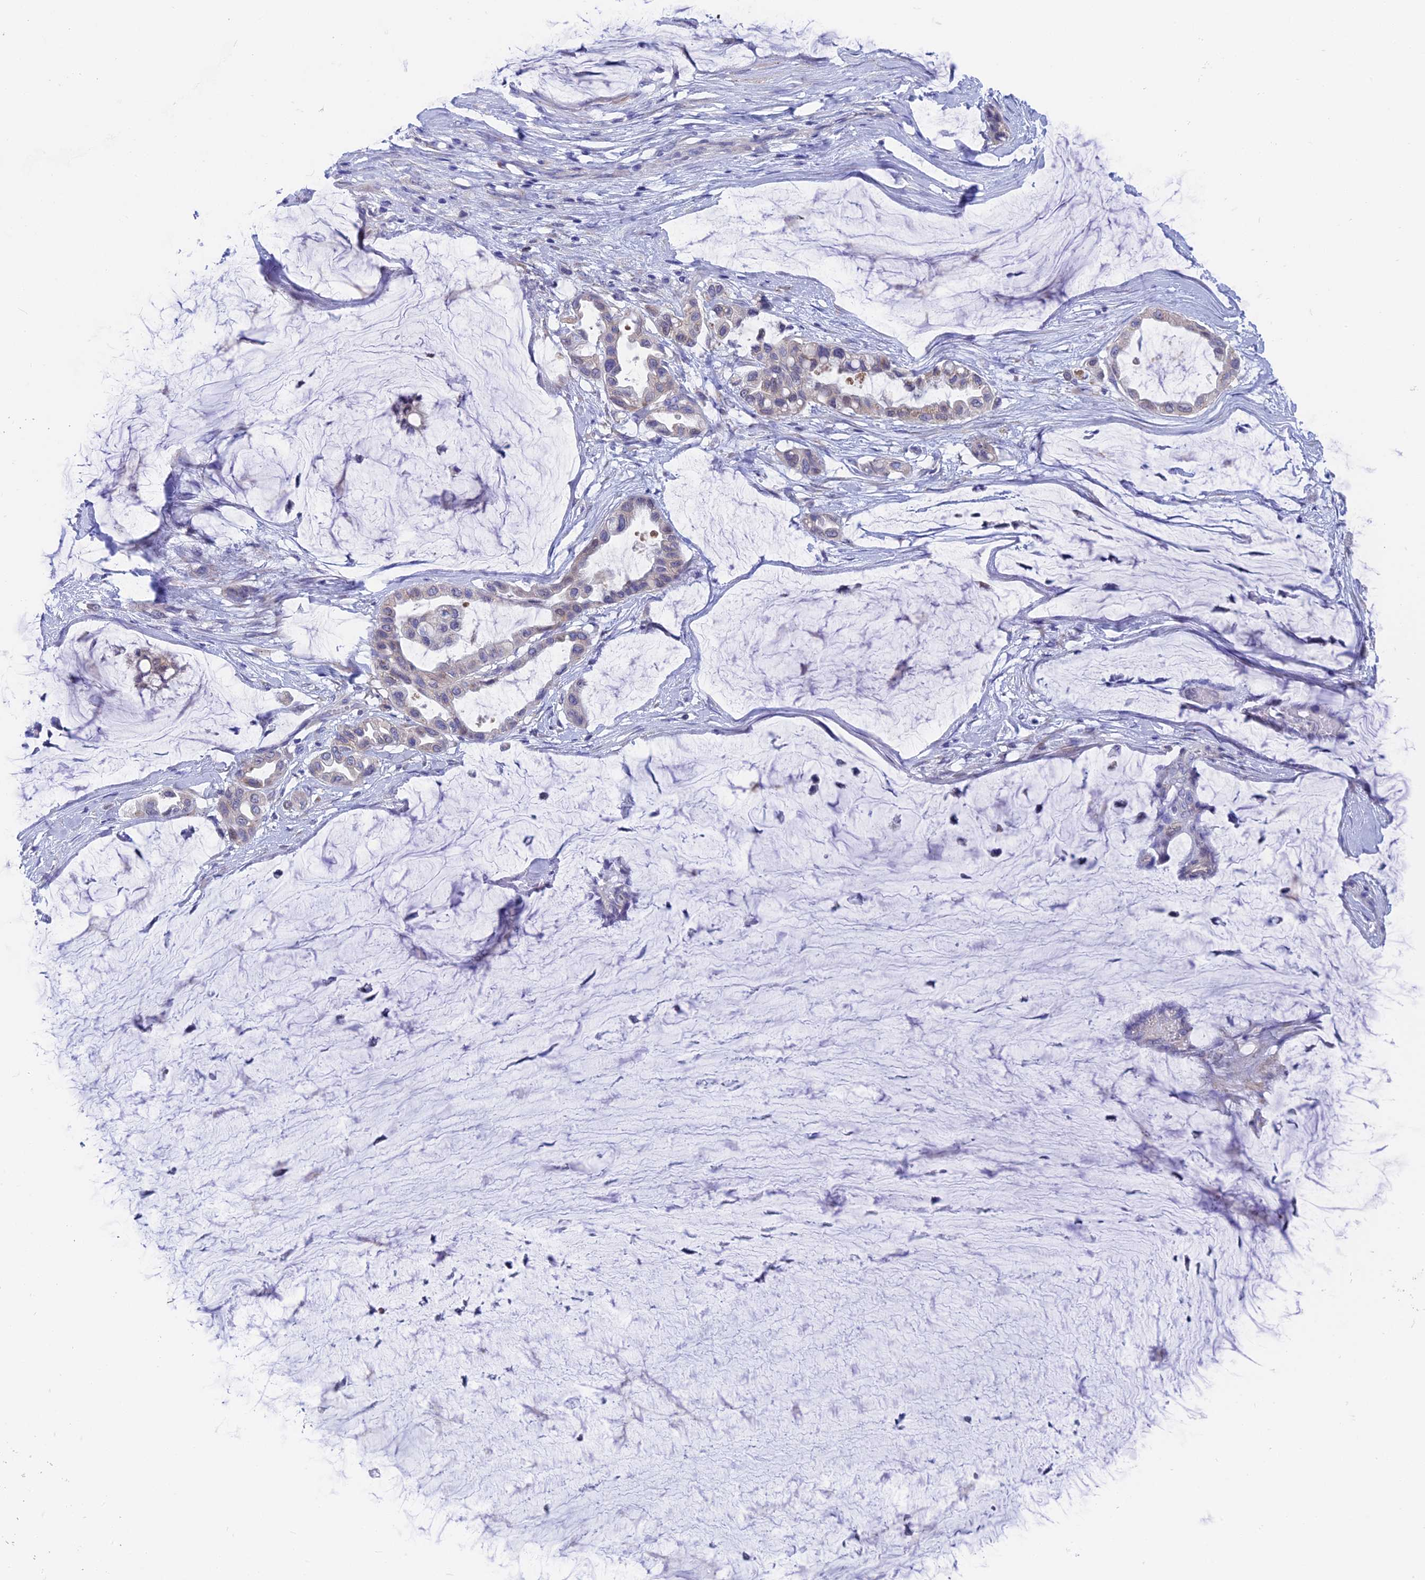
{"staining": {"intensity": "negative", "quantity": "none", "location": "none"}, "tissue": "ovarian cancer", "cell_type": "Tumor cells", "image_type": "cancer", "snomed": [{"axis": "morphology", "description": "Cystadenocarcinoma, mucinous, NOS"}, {"axis": "topography", "description": "Ovary"}], "caption": "This is an IHC photomicrograph of human mucinous cystadenocarcinoma (ovarian). There is no staining in tumor cells.", "gene": "AK4", "patient": {"sex": "female", "age": 39}}